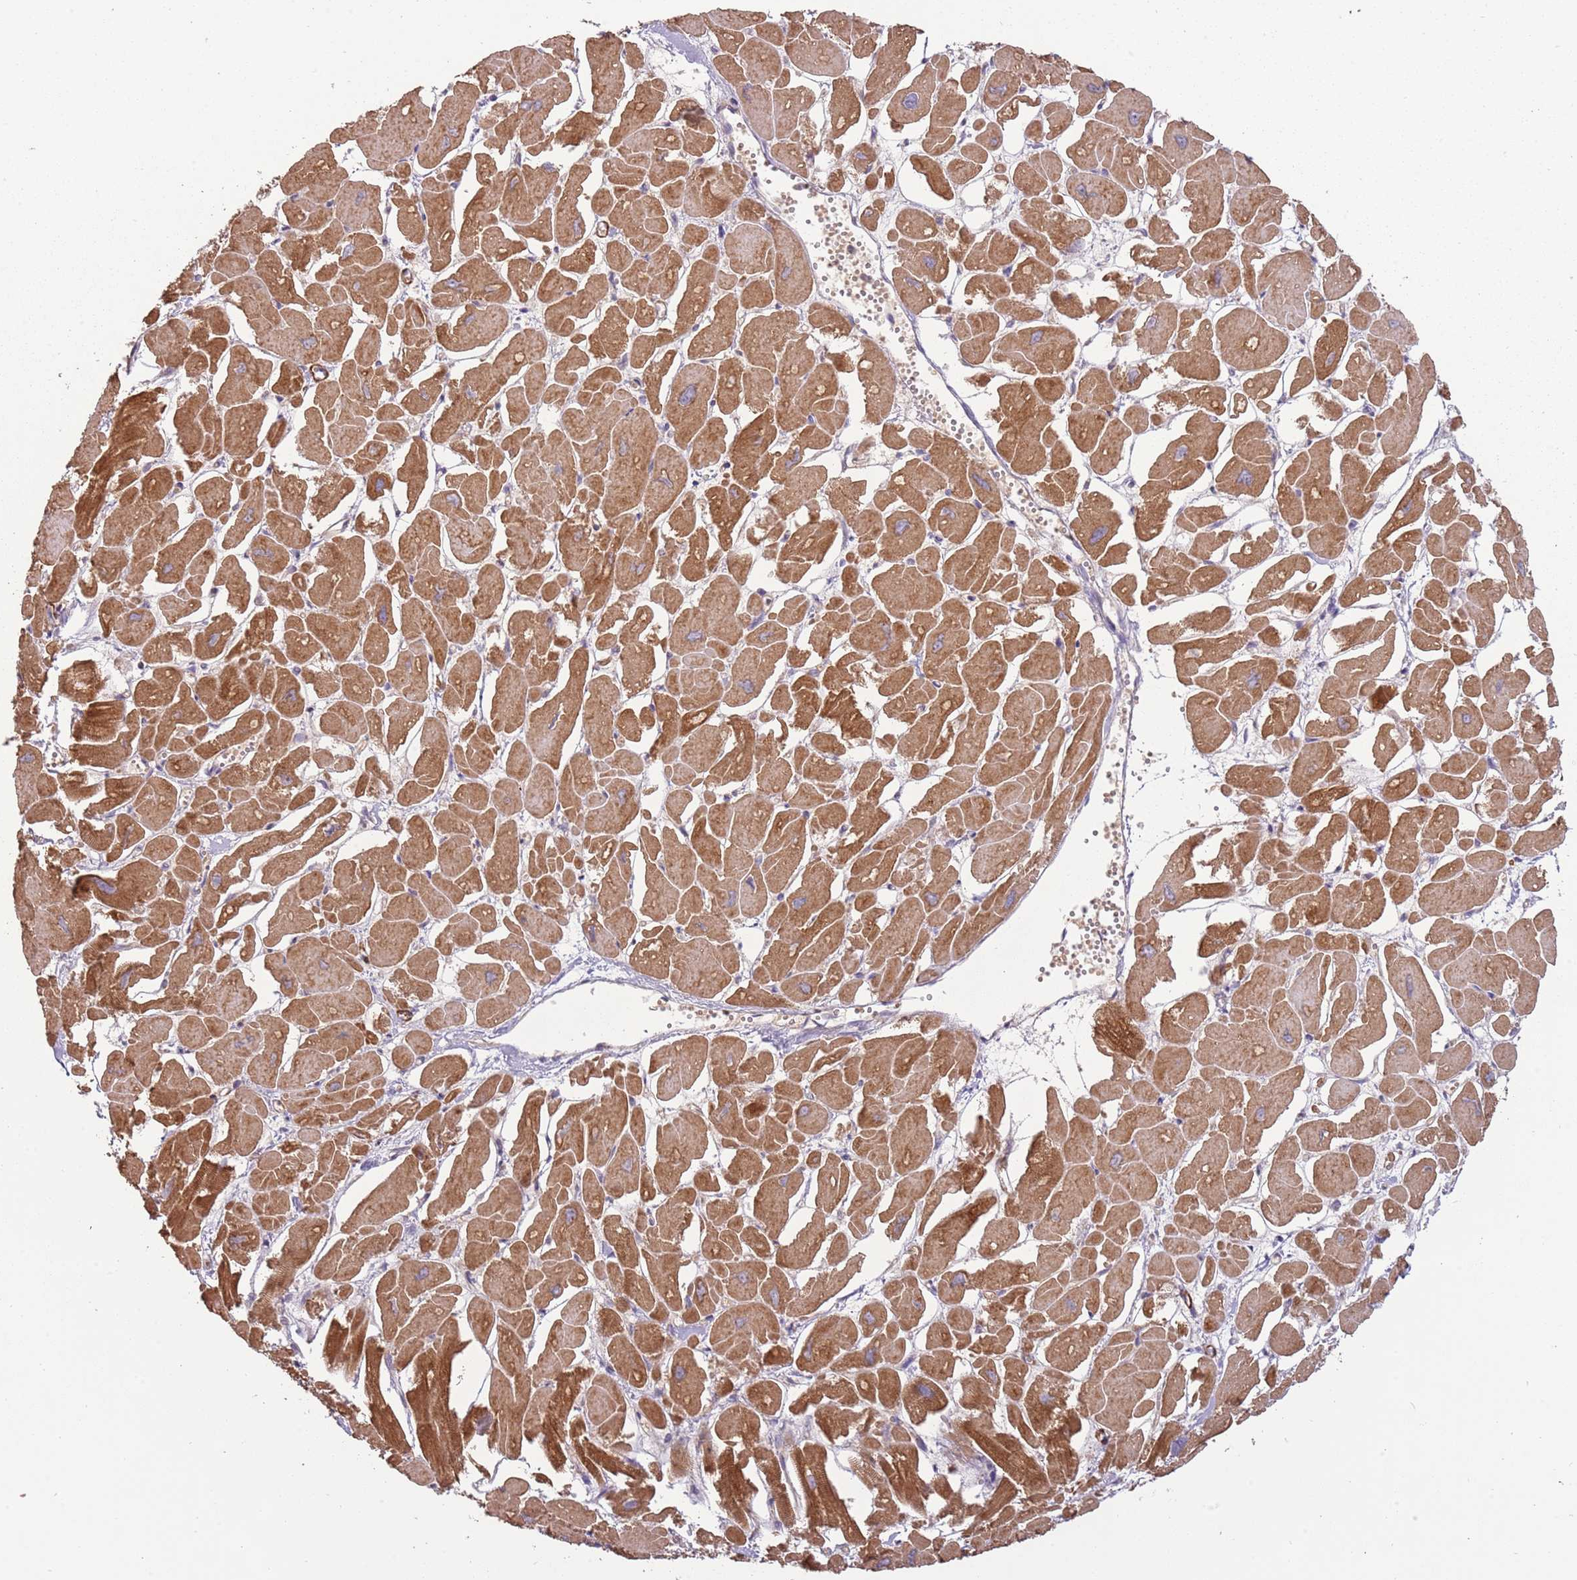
{"staining": {"intensity": "moderate", "quantity": ">75%", "location": "cytoplasmic/membranous"}, "tissue": "heart muscle", "cell_type": "Cardiomyocytes", "image_type": "normal", "snomed": [{"axis": "morphology", "description": "Normal tissue, NOS"}, {"axis": "topography", "description": "Heart"}], "caption": "Immunohistochemistry histopathology image of benign heart muscle stained for a protein (brown), which displays medium levels of moderate cytoplasmic/membranous expression in approximately >75% of cardiomyocytes.", "gene": "RNF128", "patient": {"sex": "male", "age": 54}}